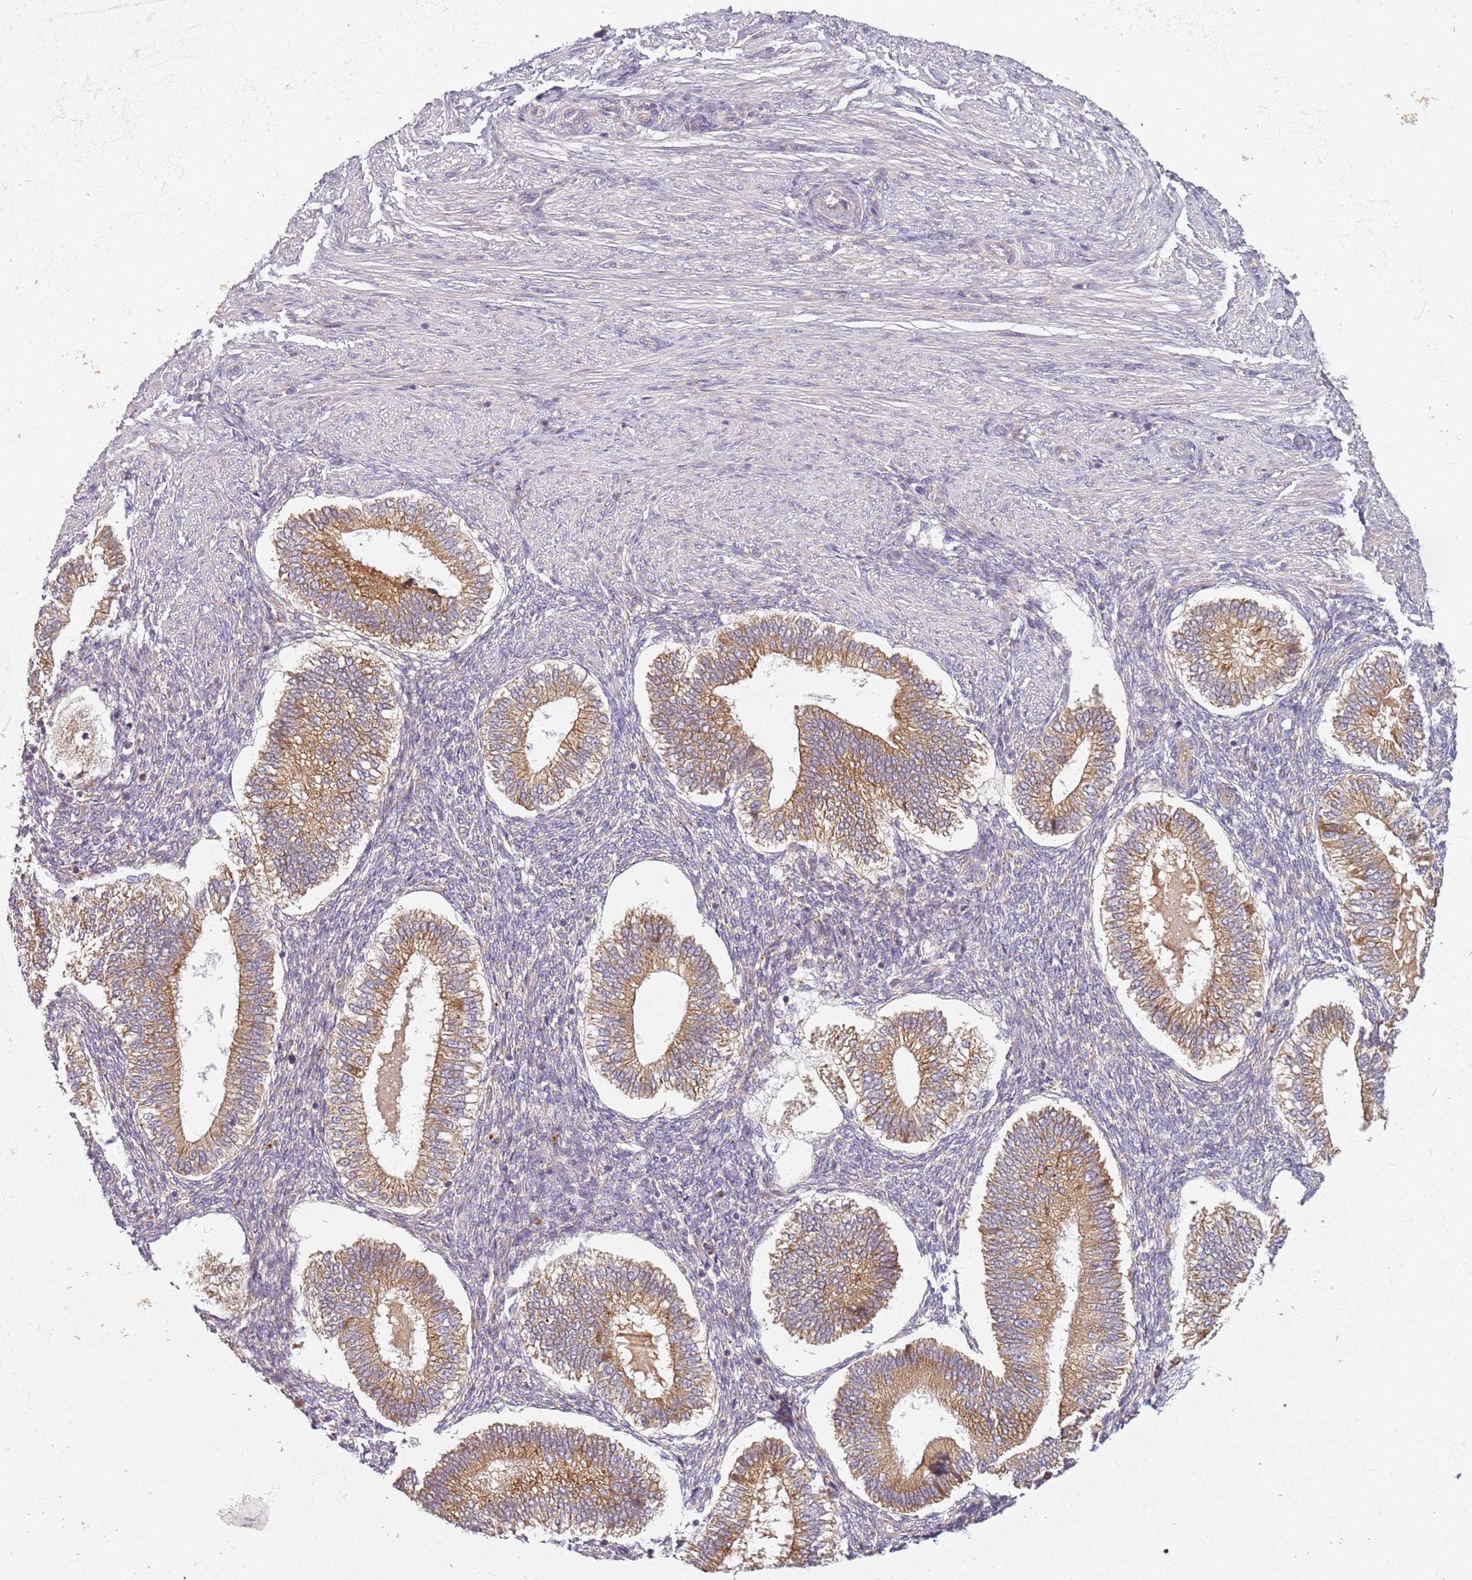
{"staining": {"intensity": "weak", "quantity": "<25%", "location": "cytoplasmic/membranous"}, "tissue": "endometrium", "cell_type": "Cells in endometrial stroma", "image_type": "normal", "snomed": [{"axis": "morphology", "description": "Normal tissue, NOS"}, {"axis": "topography", "description": "Endometrium"}], "caption": "A micrograph of endometrium stained for a protein exhibits no brown staining in cells in endometrial stroma. Nuclei are stained in blue.", "gene": "RPS28", "patient": {"sex": "female", "age": 25}}